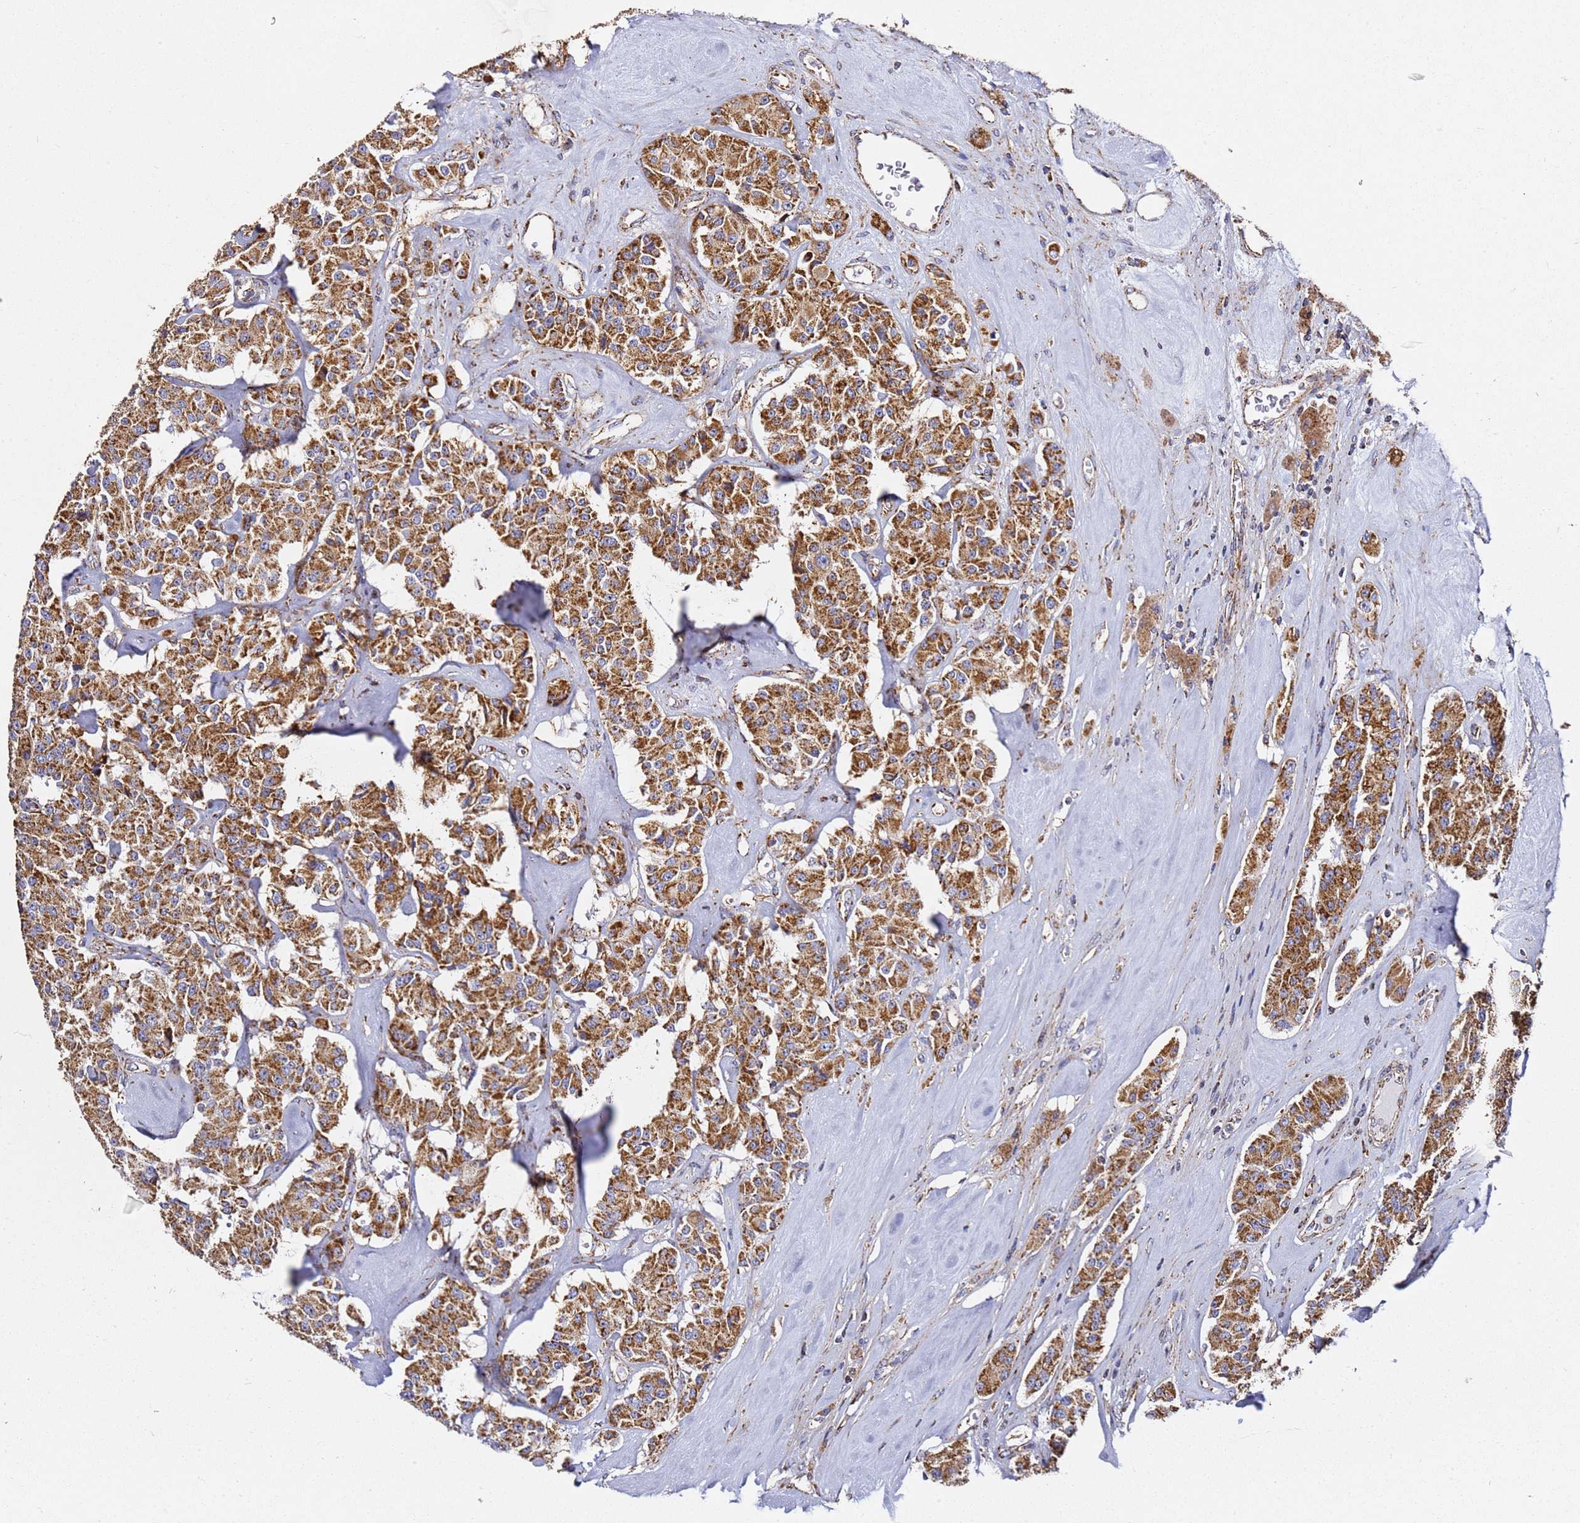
{"staining": {"intensity": "strong", "quantity": ">75%", "location": "cytoplasmic/membranous"}, "tissue": "carcinoid", "cell_type": "Tumor cells", "image_type": "cancer", "snomed": [{"axis": "morphology", "description": "Carcinoid, malignant, NOS"}, {"axis": "topography", "description": "Pancreas"}], "caption": "A brown stain labels strong cytoplasmic/membranous positivity of a protein in human carcinoid tumor cells. (Brightfield microscopy of DAB IHC at high magnification).", "gene": "NDUFA3", "patient": {"sex": "male", "age": 41}}